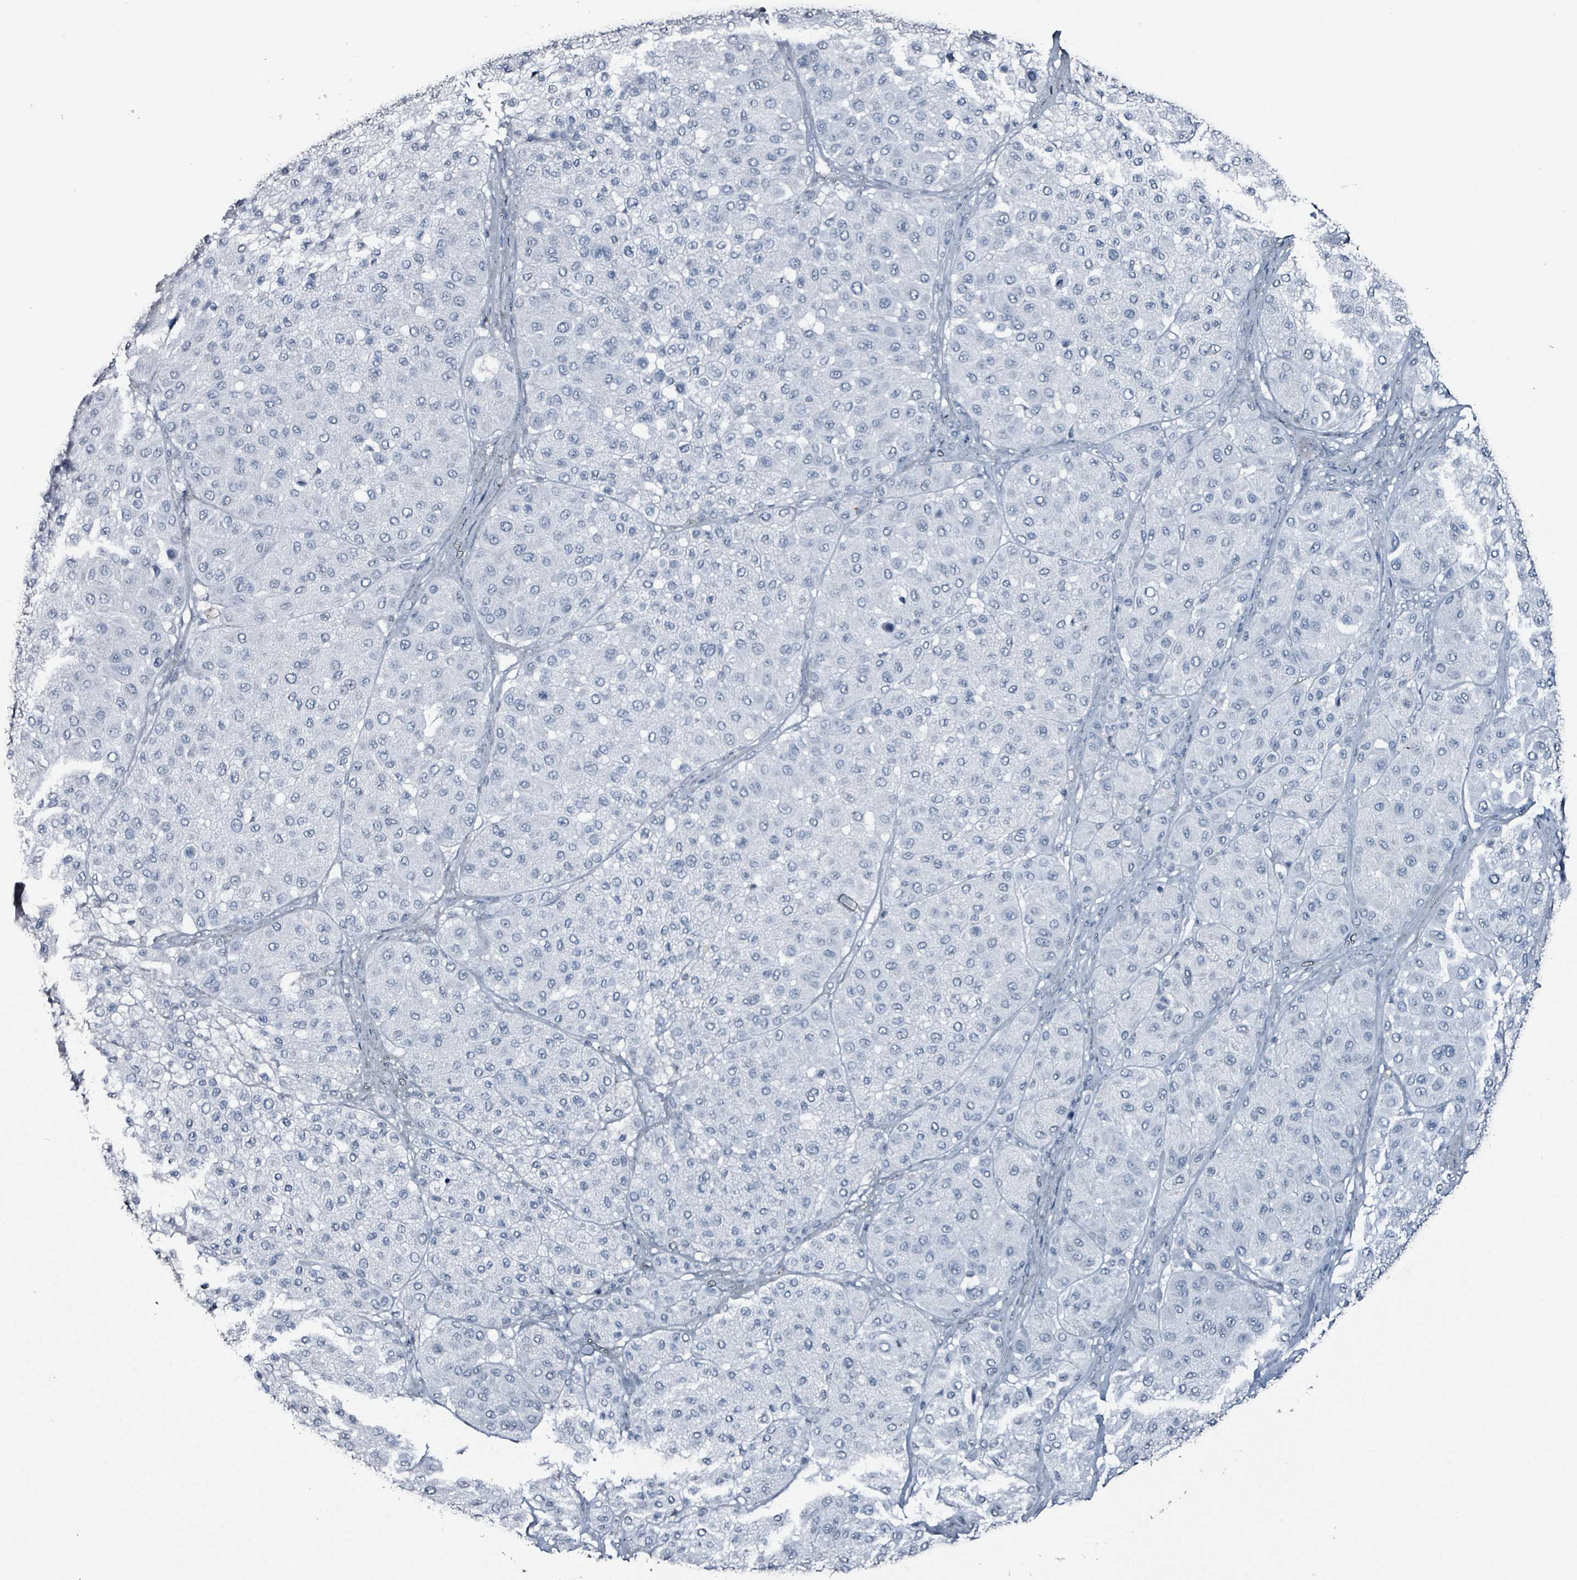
{"staining": {"intensity": "negative", "quantity": "none", "location": "none"}, "tissue": "melanoma", "cell_type": "Tumor cells", "image_type": "cancer", "snomed": [{"axis": "morphology", "description": "Malignant melanoma, Metastatic site"}, {"axis": "topography", "description": "Smooth muscle"}], "caption": "Tumor cells are negative for brown protein staining in malignant melanoma (metastatic site).", "gene": "CA9", "patient": {"sex": "male", "age": 41}}